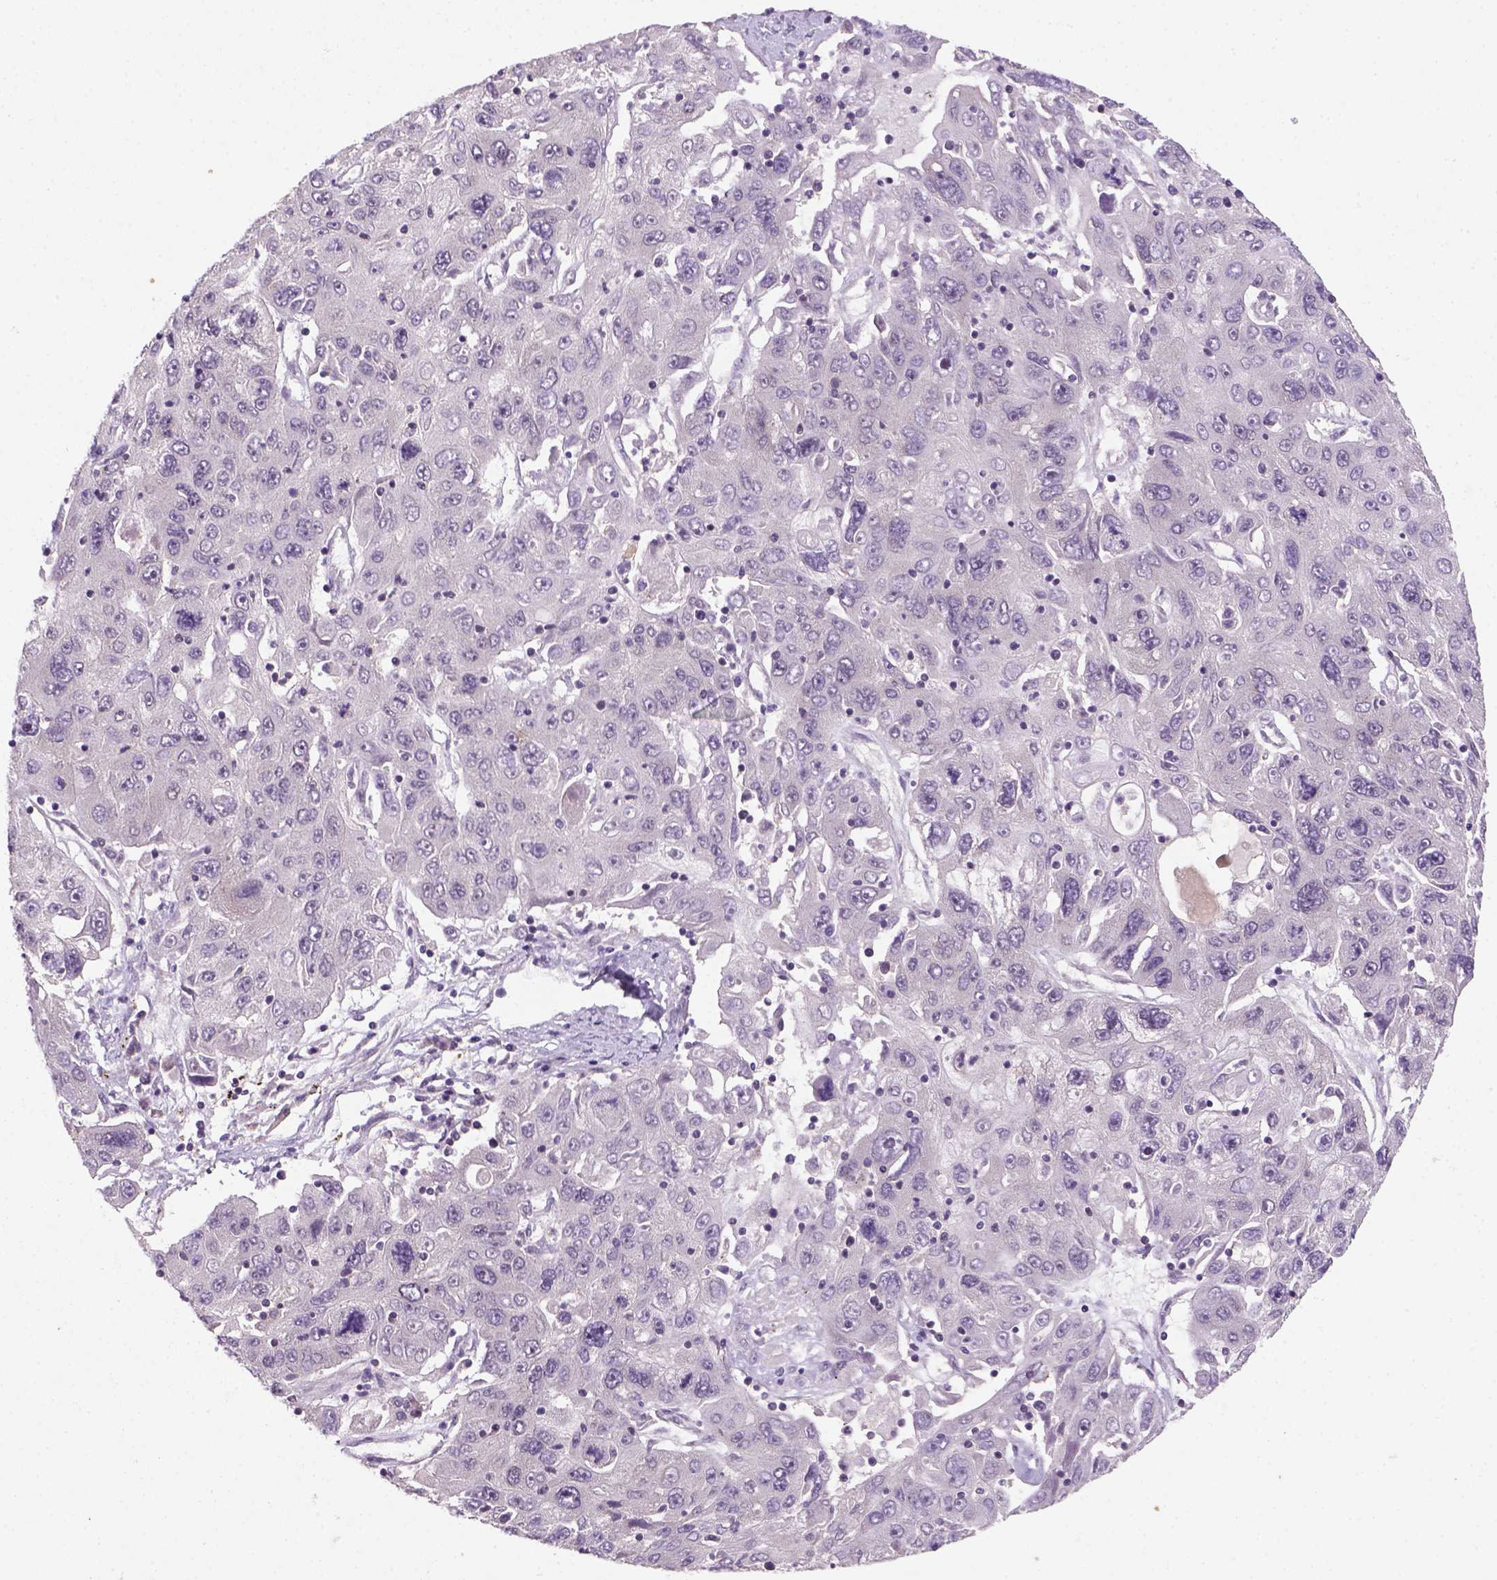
{"staining": {"intensity": "negative", "quantity": "none", "location": "none"}, "tissue": "stomach cancer", "cell_type": "Tumor cells", "image_type": "cancer", "snomed": [{"axis": "morphology", "description": "Adenocarcinoma, NOS"}, {"axis": "topography", "description": "Stomach"}], "caption": "Immunohistochemistry of human stomach cancer demonstrates no staining in tumor cells.", "gene": "MGMT", "patient": {"sex": "male", "age": 56}}